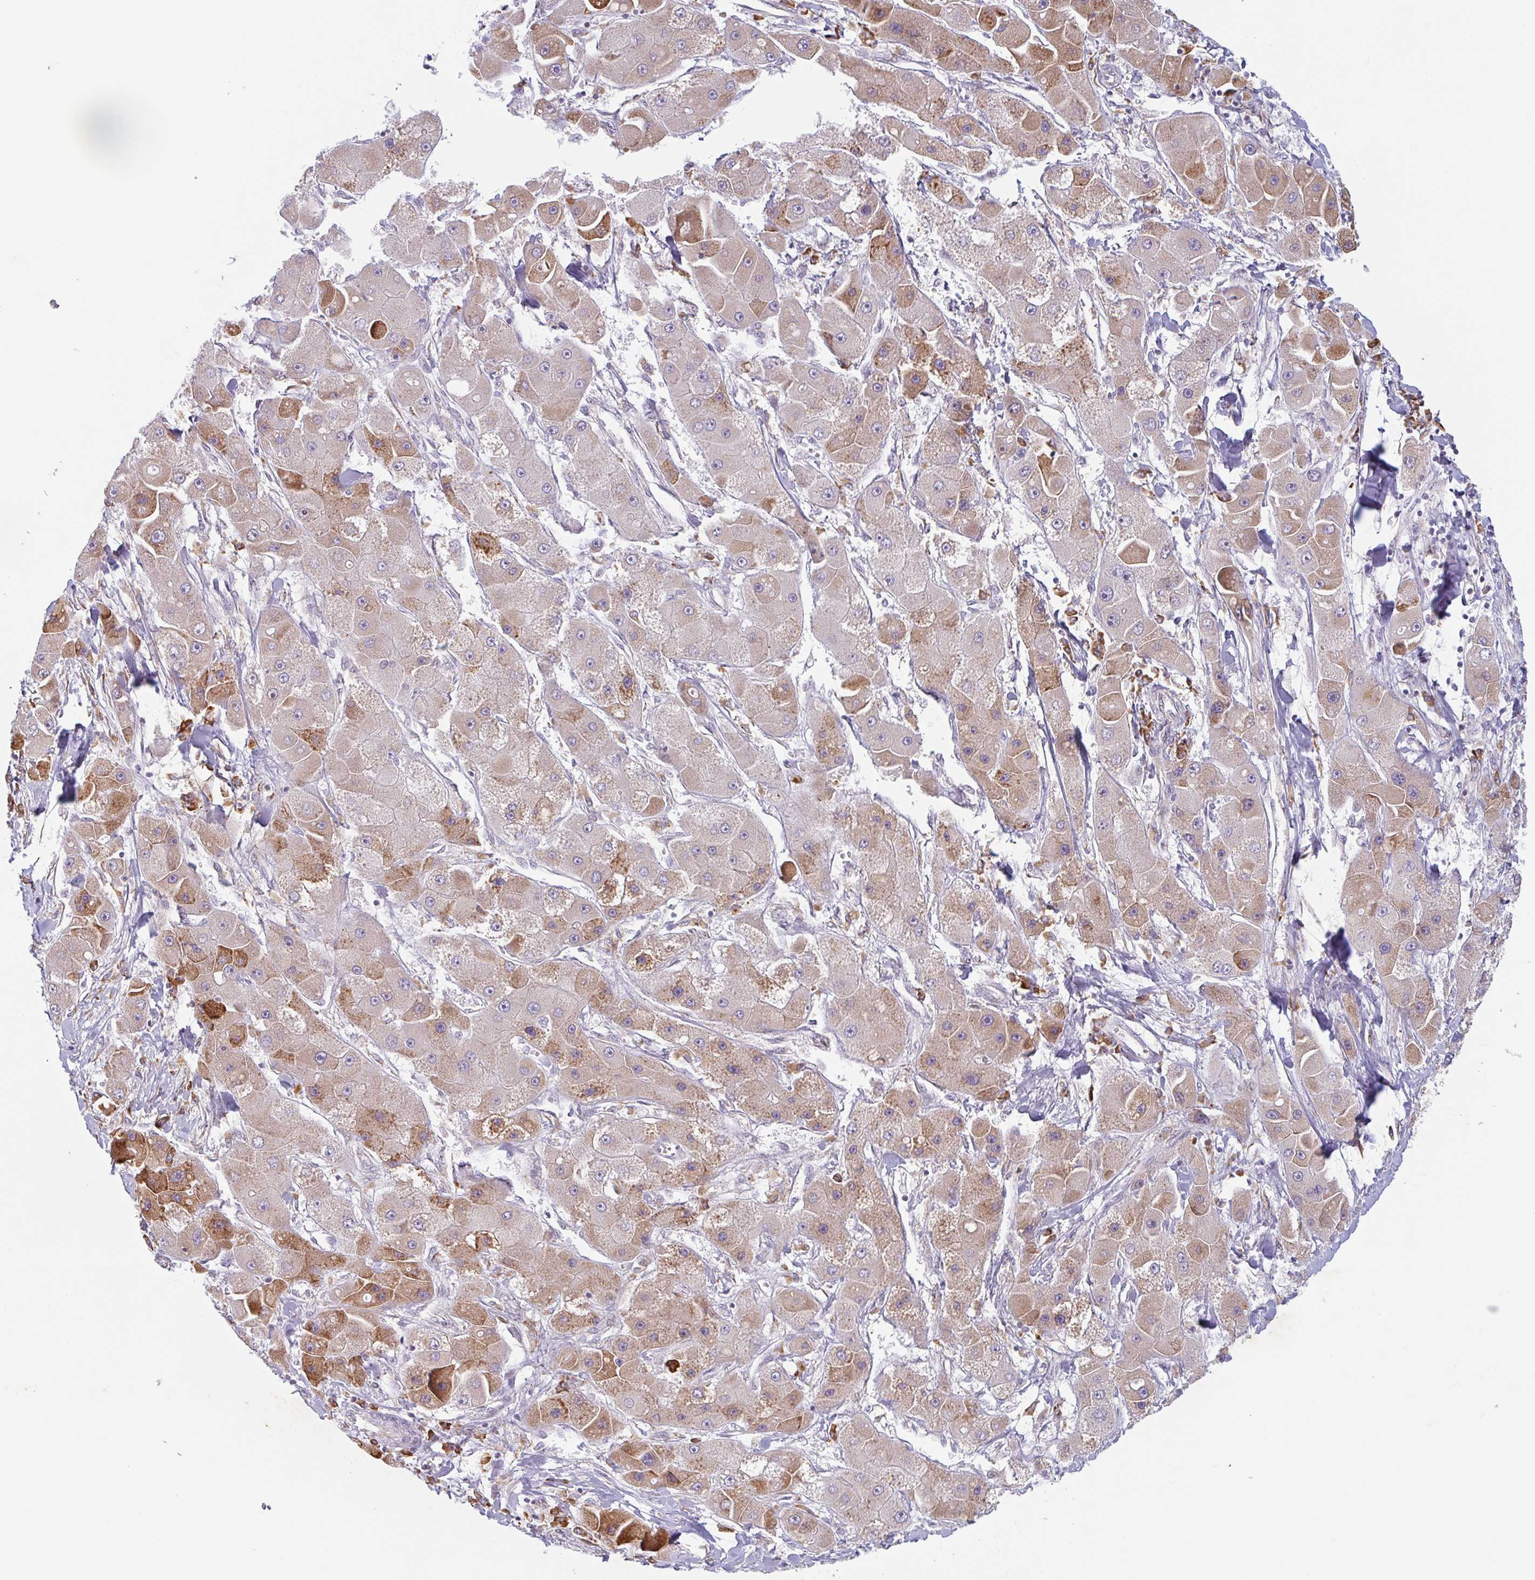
{"staining": {"intensity": "moderate", "quantity": "25%-75%", "location": "cytoplasmic/membranous"}, "tissue": "liver cancer", "cell_type": "Tumor cells", "image_type": "cancer", "snomed": [{"axis": "morphology", "description": "Carcinoma, Hepatocellular, NOS"}, {"axis": "topography", "description": "Liver"}], "caption": "Immunohistochemistry histopathology image of neoplastic tissue: human liver cancer (hepatocellular carcinoma) stained using immunohistochemistry shows medium levels of moderate protein expression localized specifically in the cytoplasmic/membranous of tumor cells, appearing as a cytoplasmic/membranous brown color.", "gene": "RIT1", "patient": {"sex": "male", "age": 24}}